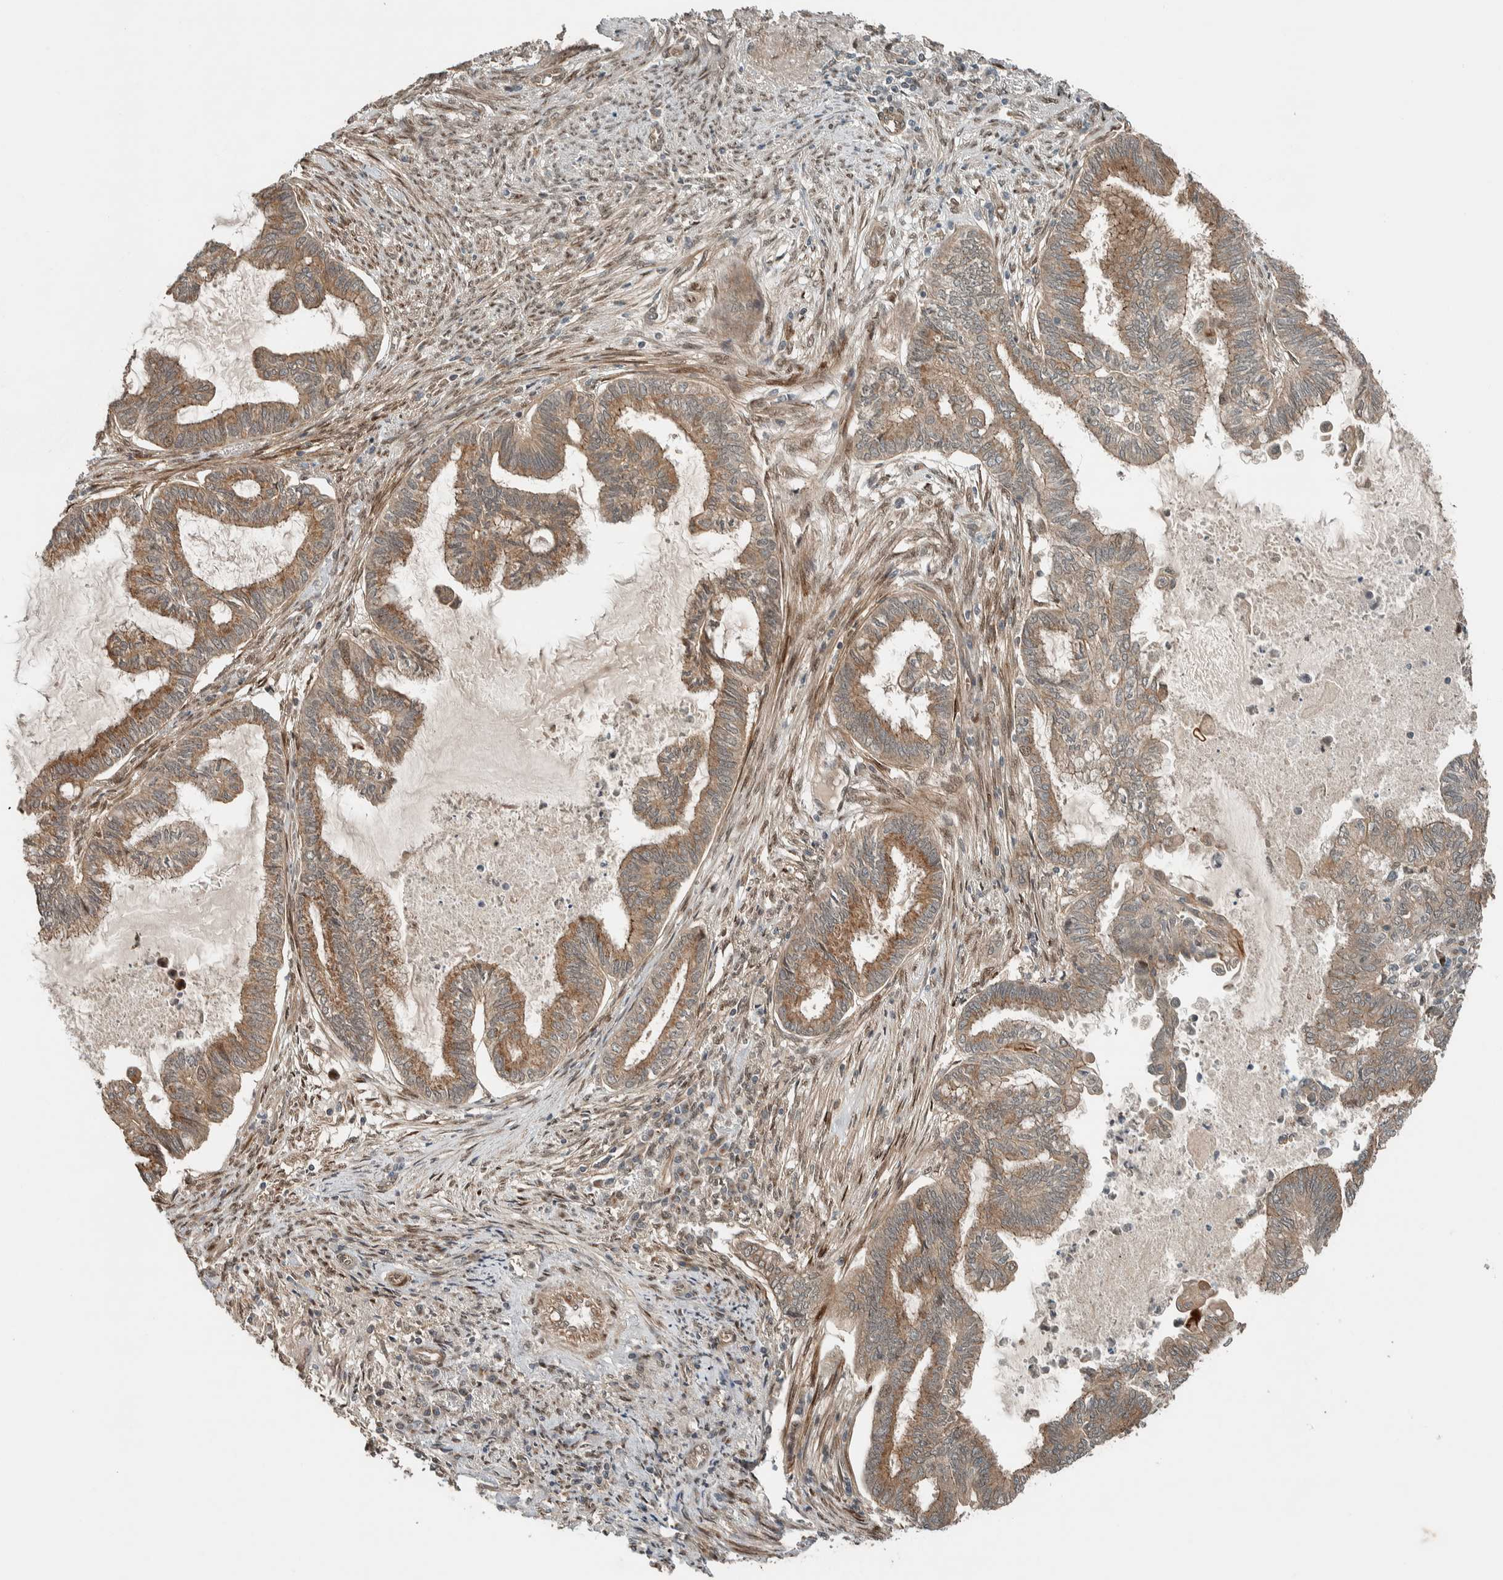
{"staining": {"intensity": "moderate", "quantity": ">75%", "location": "cytoplasmic/membranous"}, "tissue": "endometrial cancer", "cell_type": "Tumor cells", "image_type": "cancer", "snomed": [{"axis": "morphology", "description": "Adenocarcinoma, NOS"}, {"axis": "topography", "description": "Endometrium"}], "caption": "Endometrial adenocarcinoma tissue reveals moderate cytoplasmic/membranous positivity in approximately >75% of tumor cells", "gene": "STXBP4", "patient": {"sex": "female", "age": 86}}